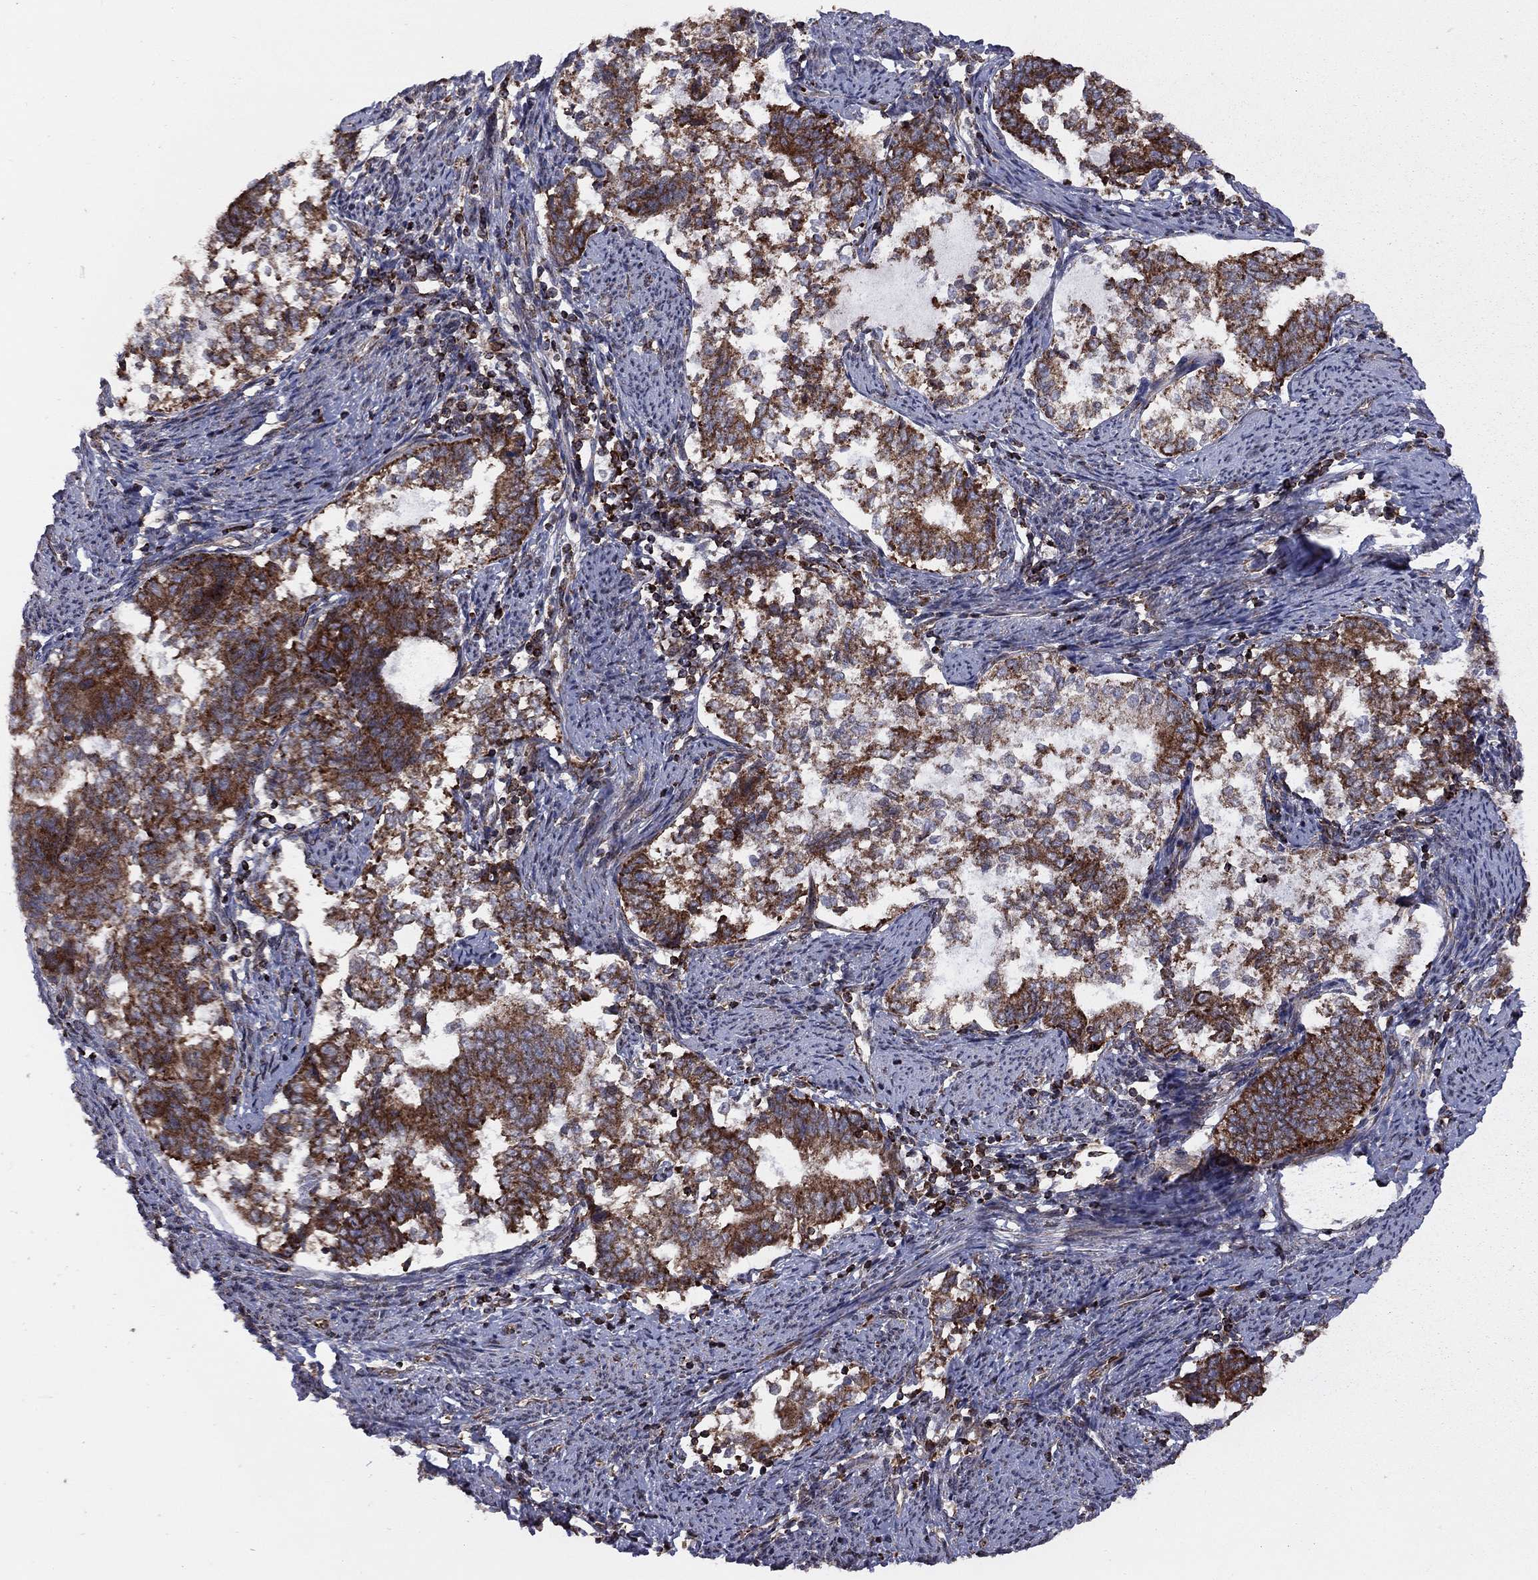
{"staining": {"intensity": "strong", "quantity": "25%-75%", "location": "cytoplasmic/membranous"}, "tissue": "endometrial cancer", "cell_type": "Tumor cells", "image_type": "cancer", "snomed": [{"axis": "morphology", "description": "Adenocarcinoma, NOS"}, {"axis": "topography", "description": "Endometrium"}], "caption": "Strong cytoplasmic/membranous expression is present in about 25%-75% of tumor cells in endometrial cancer (adenocarcinoma).", "gene": "CLPTM1", "patient": {"sex": "female", "age": 65}}